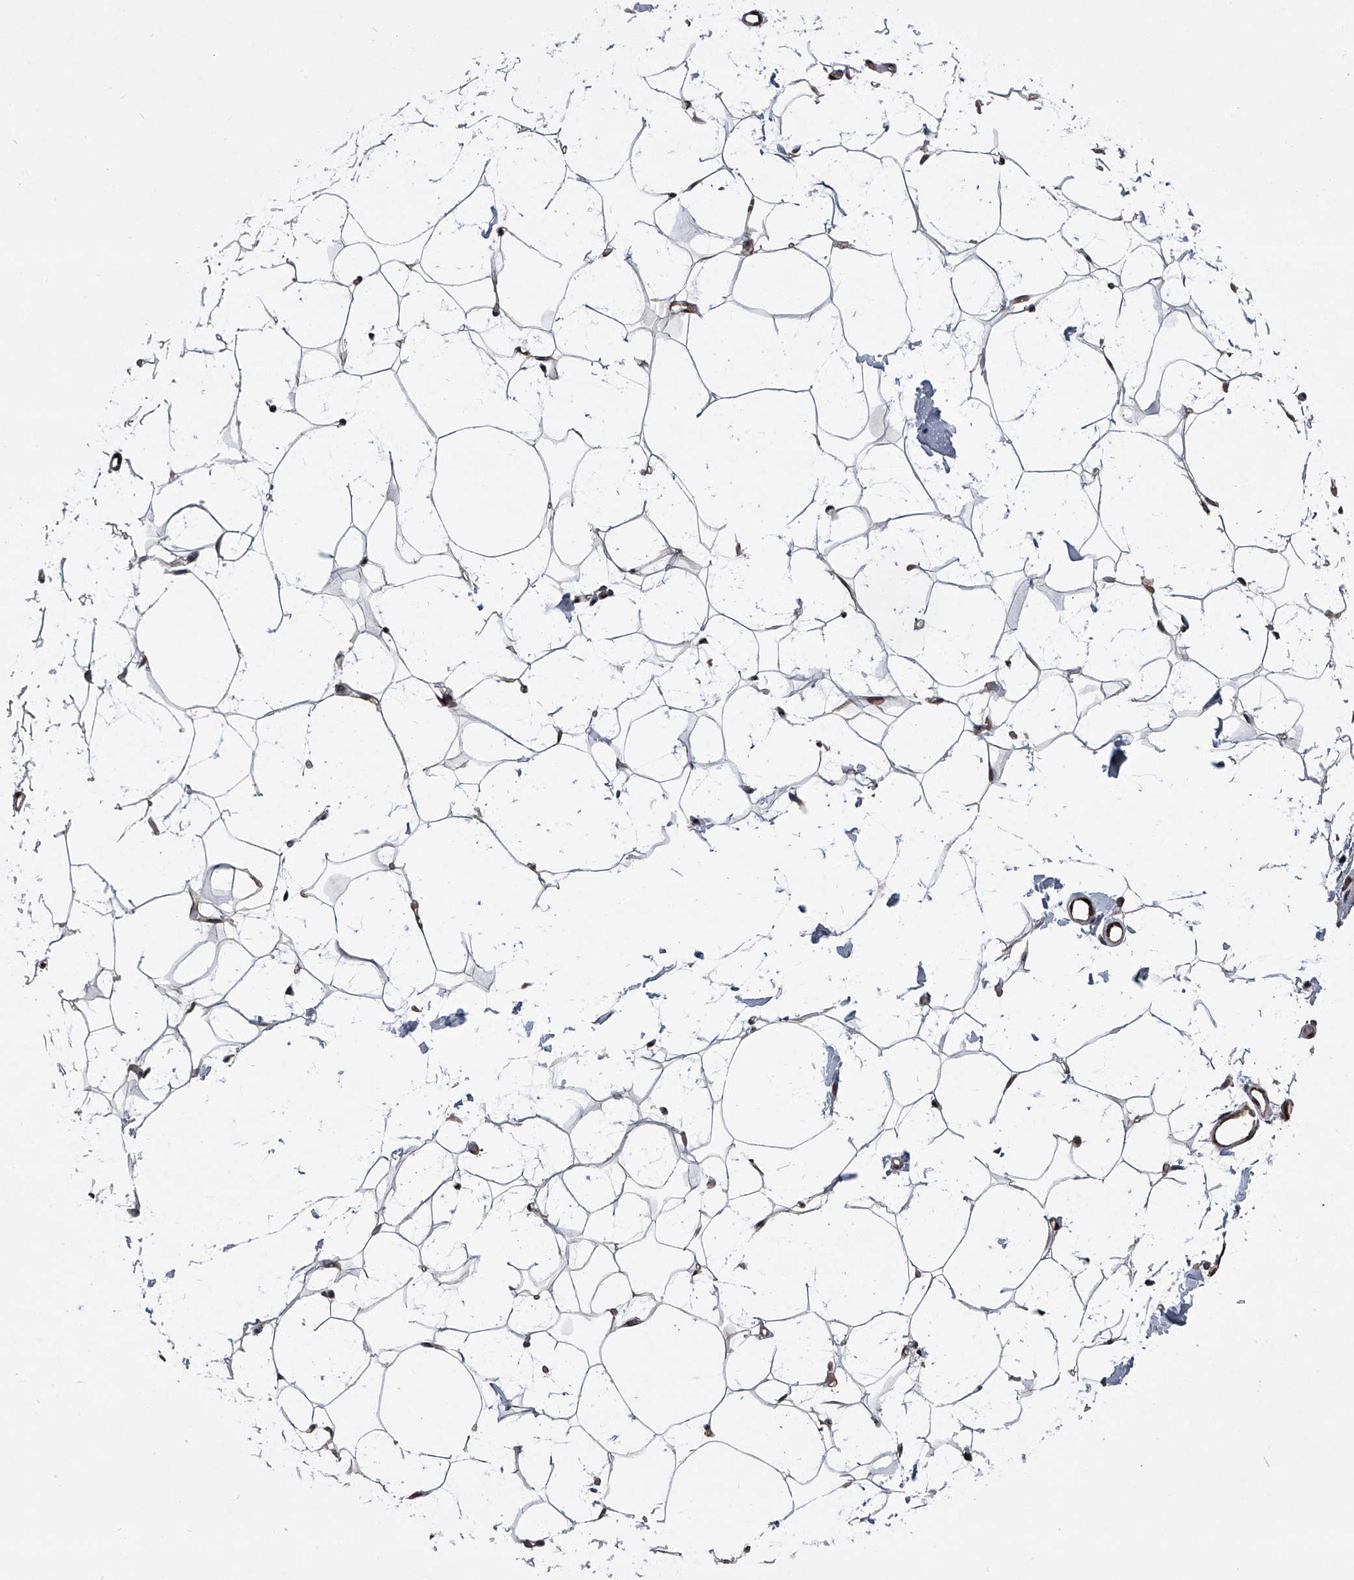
{"staining": {"intensity": "negative", "quantity": "none", "location": "none"}, "tissue": "adipose tissue", "cell_type": "Adipocytes", "image_type": "normal", "snomed": [{"axis": "morphology", "description": "Normal tissue, NOS"}, {"axis": "topography", "description": "Breast"}], "caption": "Micrograph shows no significant protein expression in adipocytes of unremarkable adipose tissue.", "gene": "TSNAX", "patient": {"sex": "female", "age": 23}}